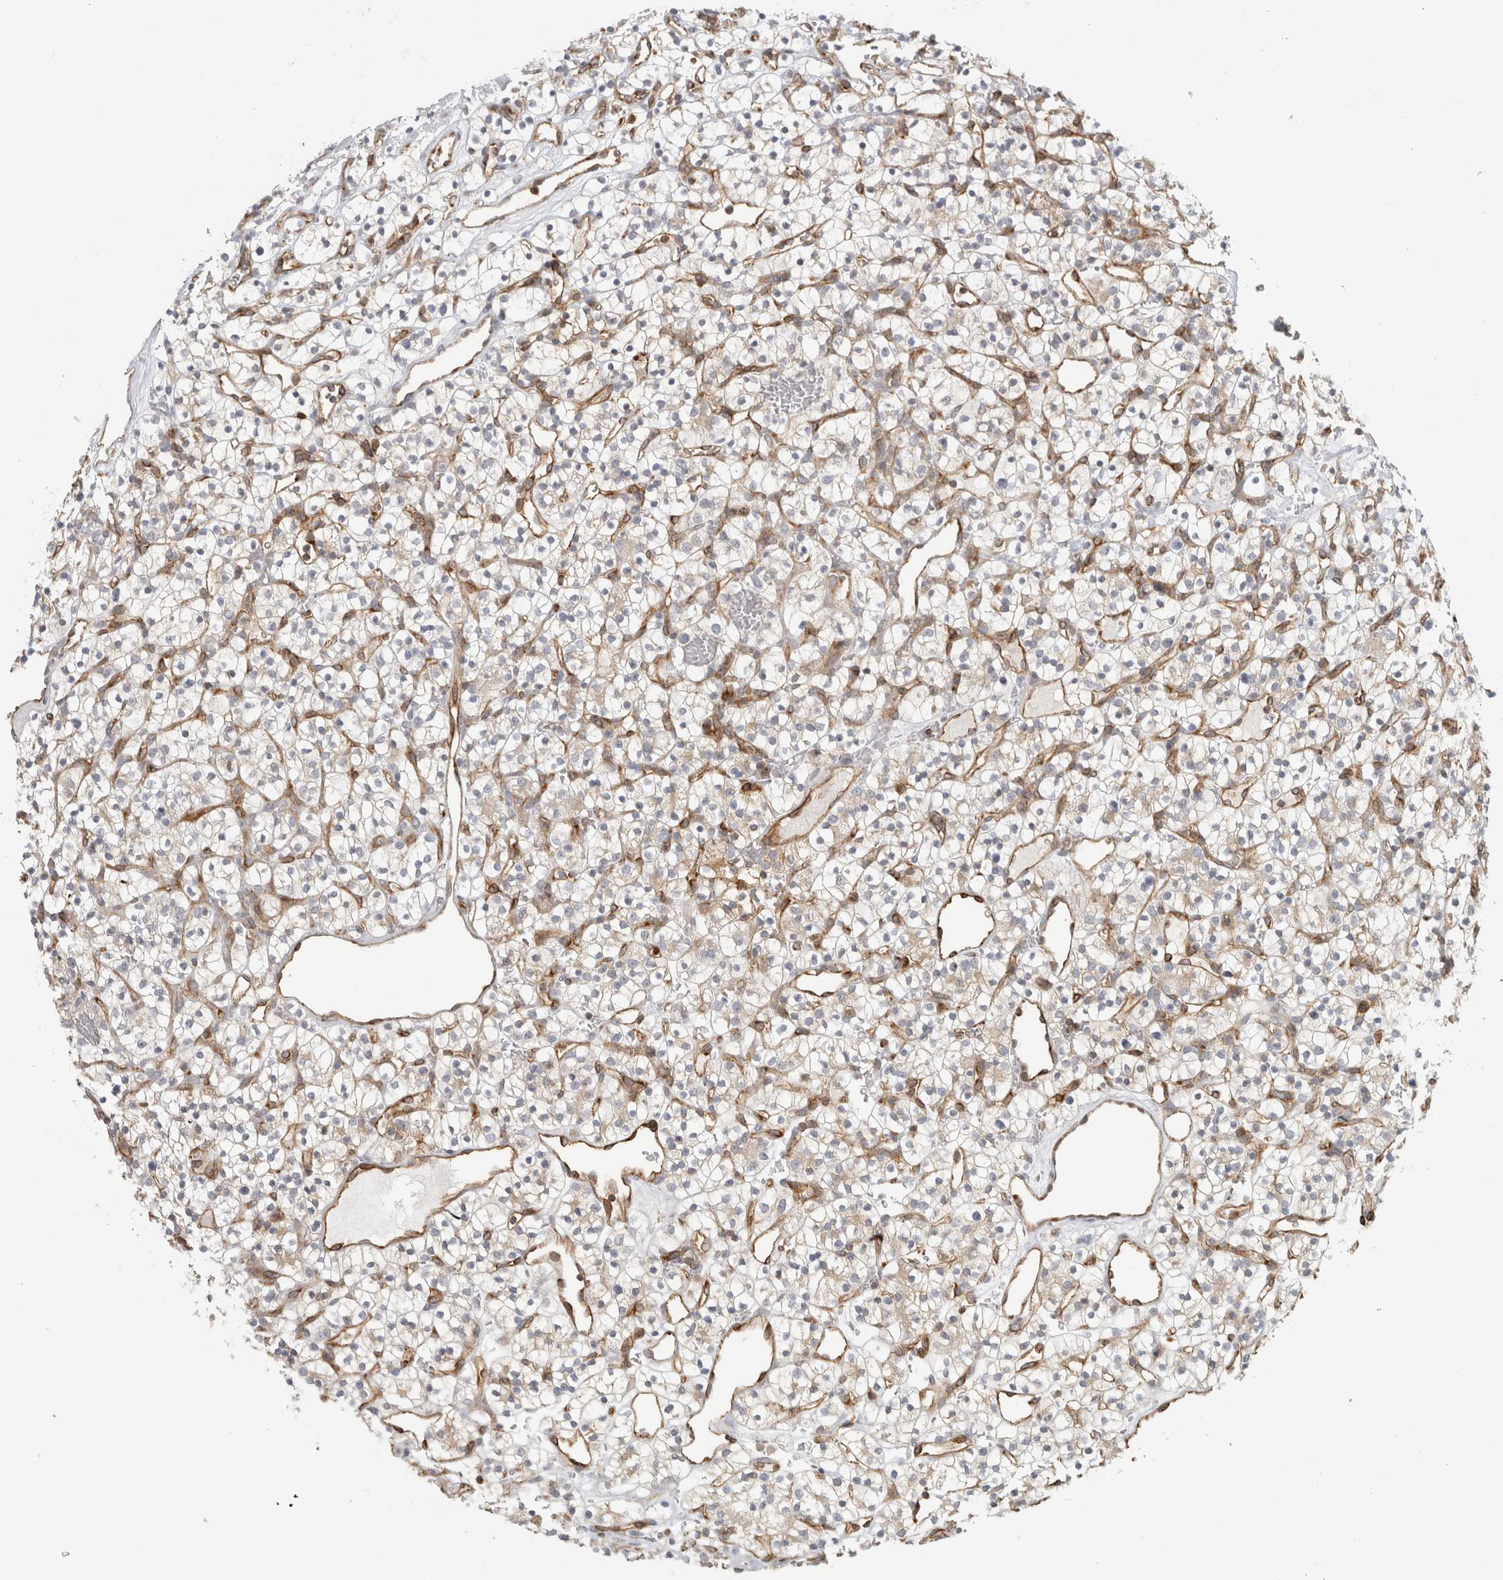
{"staining": {"intensity": "negative", "quantity": "none", "location": "none"}, "tissue": "renal cancer", "cell_type": "Tumor cells", "image_type": "cancer", "snomed": [{"axis": "morphology", "description": "Adenocarcinoma, NOS"}, {"axis": "topography", "description": "Kidney"}], "caption": "Renal cancer (adenocarcinoma) was stained to show a protein in brown. There is no significant expression in tumor cells. (DAB (3,3'-diaminobenzidine) IHC, high magnification).", "gene": "HLA-E", "patient": {"sex": "female", "age": 57}}